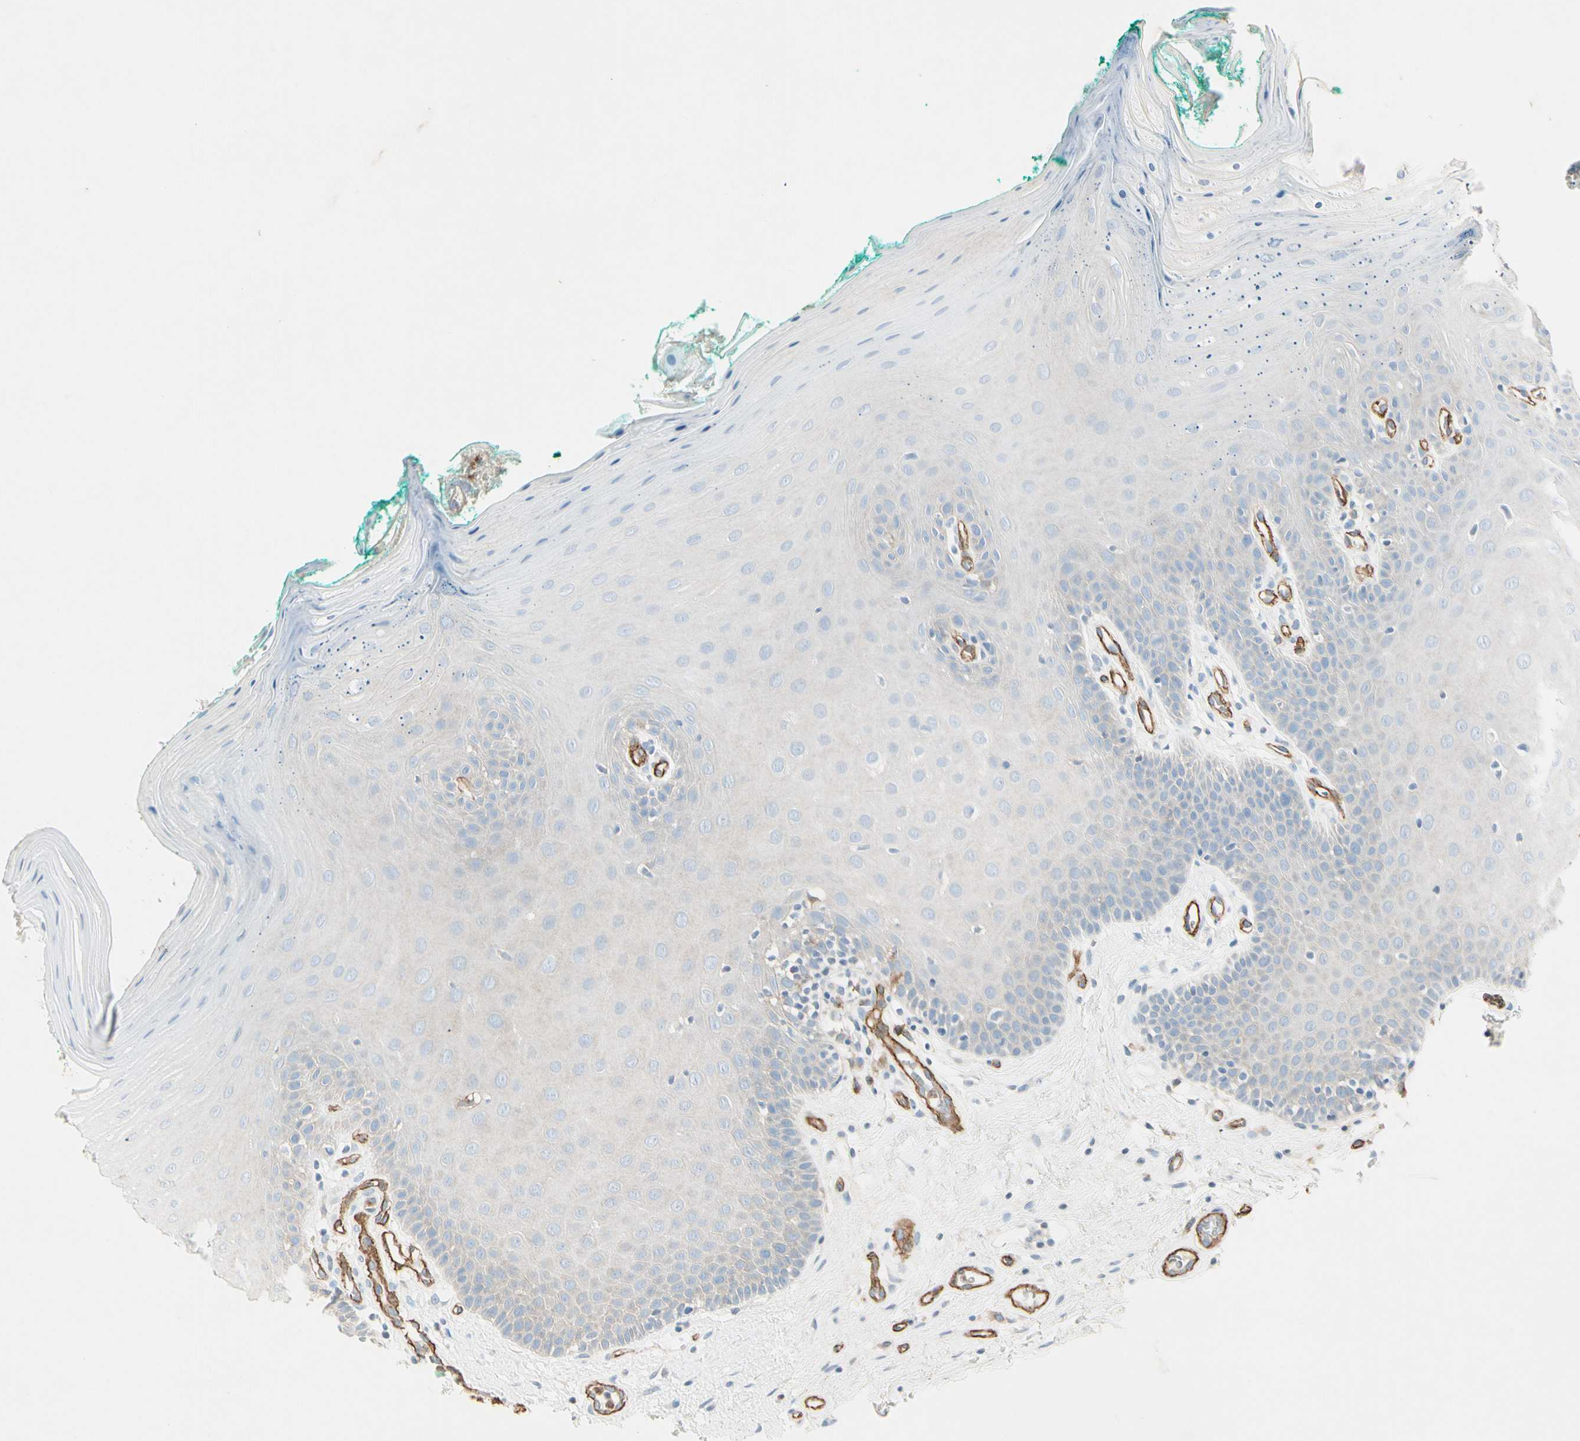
{"staining": {"intensity": "negative", "quantity": "none", "location": "none"}, "tissue": "oral mucosa", "cell_type": "Squamous epithelial cells", "image_type": "normal", "snomed": [{"axis": "morphology", "description": "Normal tissue, NOS"}, {"axis": "topography", "description": "Skeletal muscle"}, {"axis": "topography", "description": "Oral tissue"}], "caption": "Immunohistochemistry of unremarkable oral mucosa demonstrates no expression in squamous epithelial cells.", "gene": "CD93", "patient": {"sex": "male", "age": 58}}